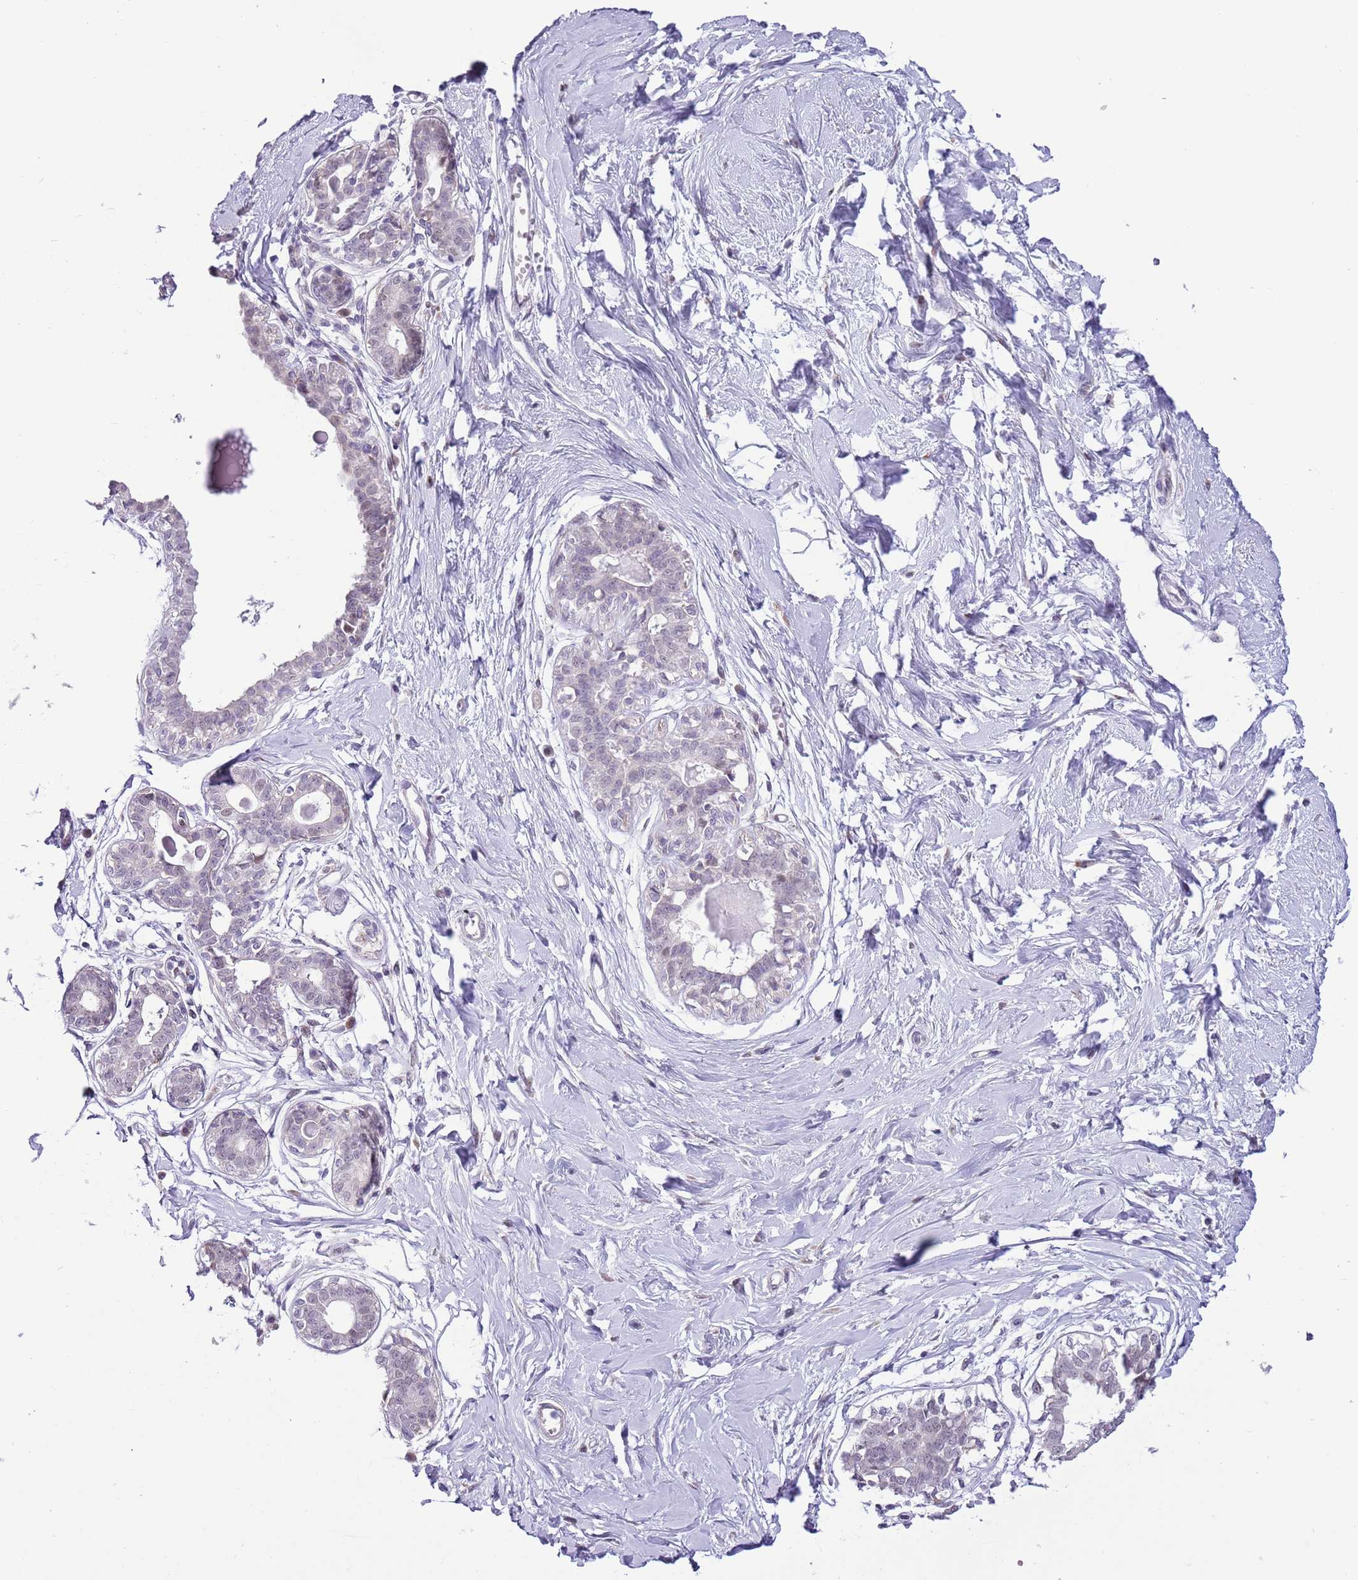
{"staining": {"intensity": "negative", "quantity": "none", "location": "none"}, "tissue": "breast", "cell_type": "Adipocytes", "image_type": "normal", "snomed": [{"axis": "morphology", "description": "Normal tissue, NOS"}, {"axis": "topography", "description": "Breast"}], "caption": "Adipocytes are negative for brown protein staining in unremarkable breast. (Stains: DAB immunohistochemistry with hematoxylin counter stain, Microscopy: brightfield microscopy at high magnification).", "gene": "ZNF576", "patient": {"sex": "female", "age": 45}}